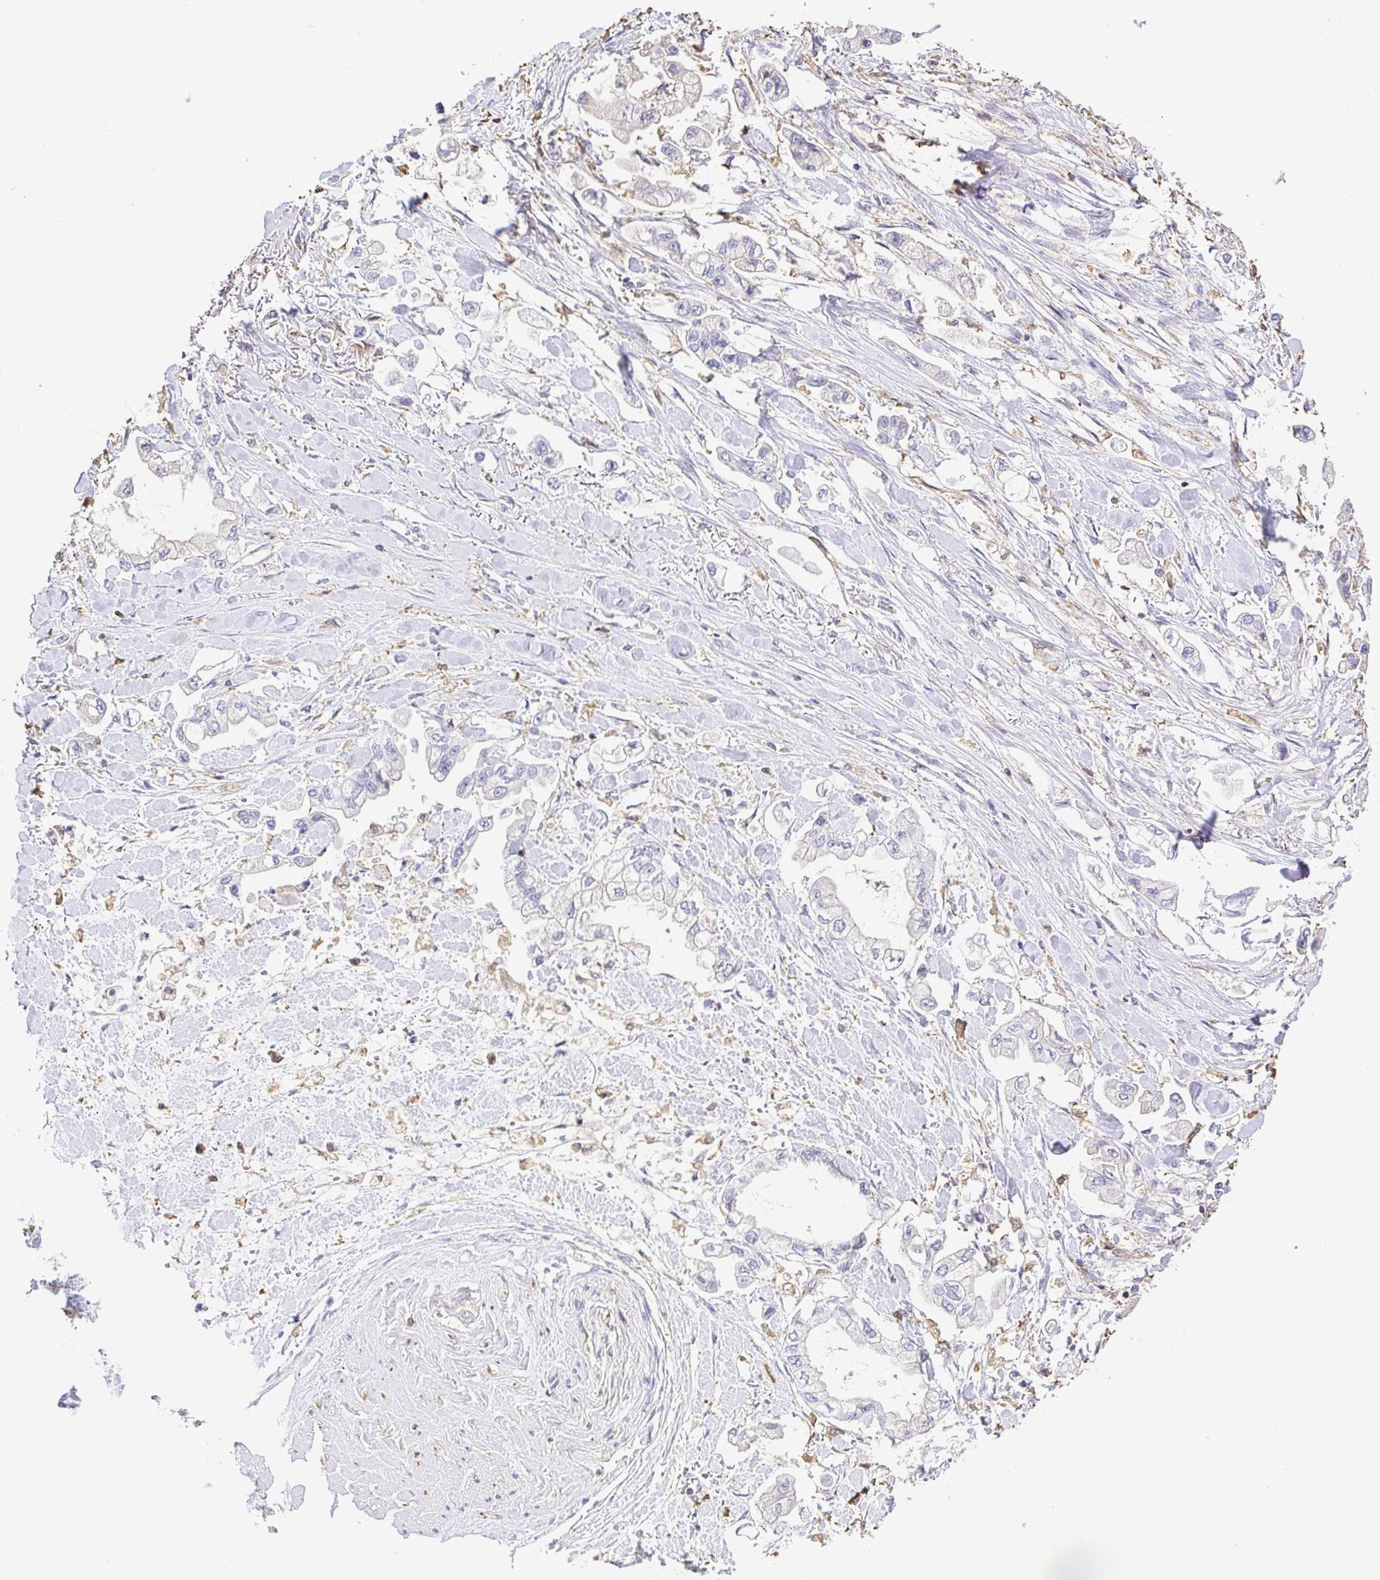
{"staining": {"intensity": "negative", "quantity": "none", "location": "none"}, "tissue": "stomach cancer", "cell_type": "Tumor cells", "image_type": "cancer", "snomed": [{"axis": "morphology", "description": "Adenocarcinoma, NOS"}, {"axis": "topography", "description": "Stomach"}], "caption": "A micrograph of adenocarcinoma (stomach) stained for a protein displays no brown staining in tumor cells.", "gene": "SKAP1", "patient": {"sex": "male", "age": 62}}